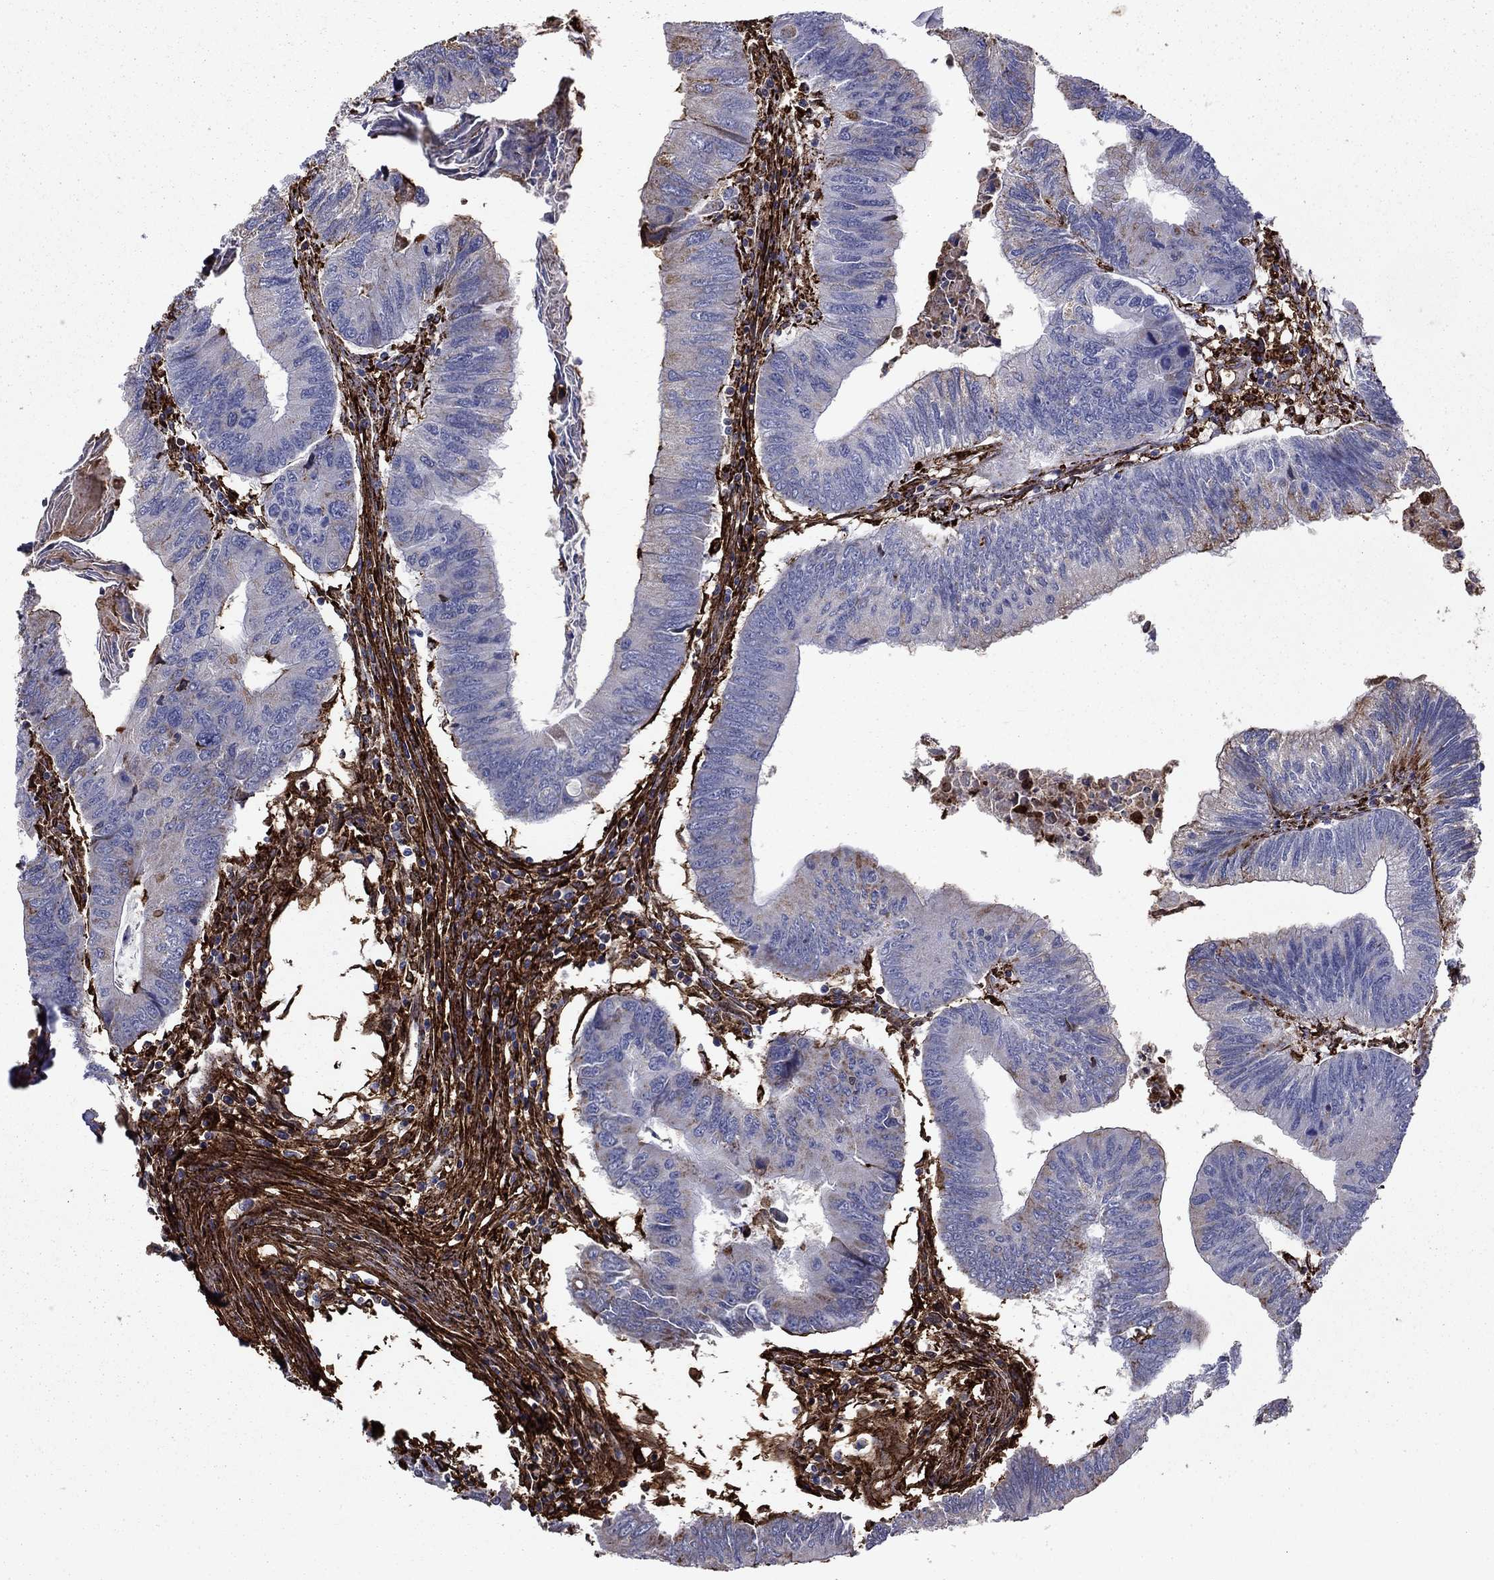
{"staining": {"intensity": "negative", "quantity": "none", "location": "none"}, "tissue": "colorectal cancer", "cell_type": "Tumor cells", "image_type": "cancer", "snomed": [{"axis": "morphology", "description": "Adenocarcinoma, NOS"}, {"axis": "topography", "description": "Colon"}], "caption": "Tumor cells show no significant protein expression in adenocarcinoma (colorectal). The staining was performed using DAB (3,3'-diaminobenzidine) to visualize the protein expression in brown, while the nuclei were stained in blue with hematoxylin (Magnification: 20x).", "gene": "PLAU", "patient": {"sex": "male", "age": 53}}